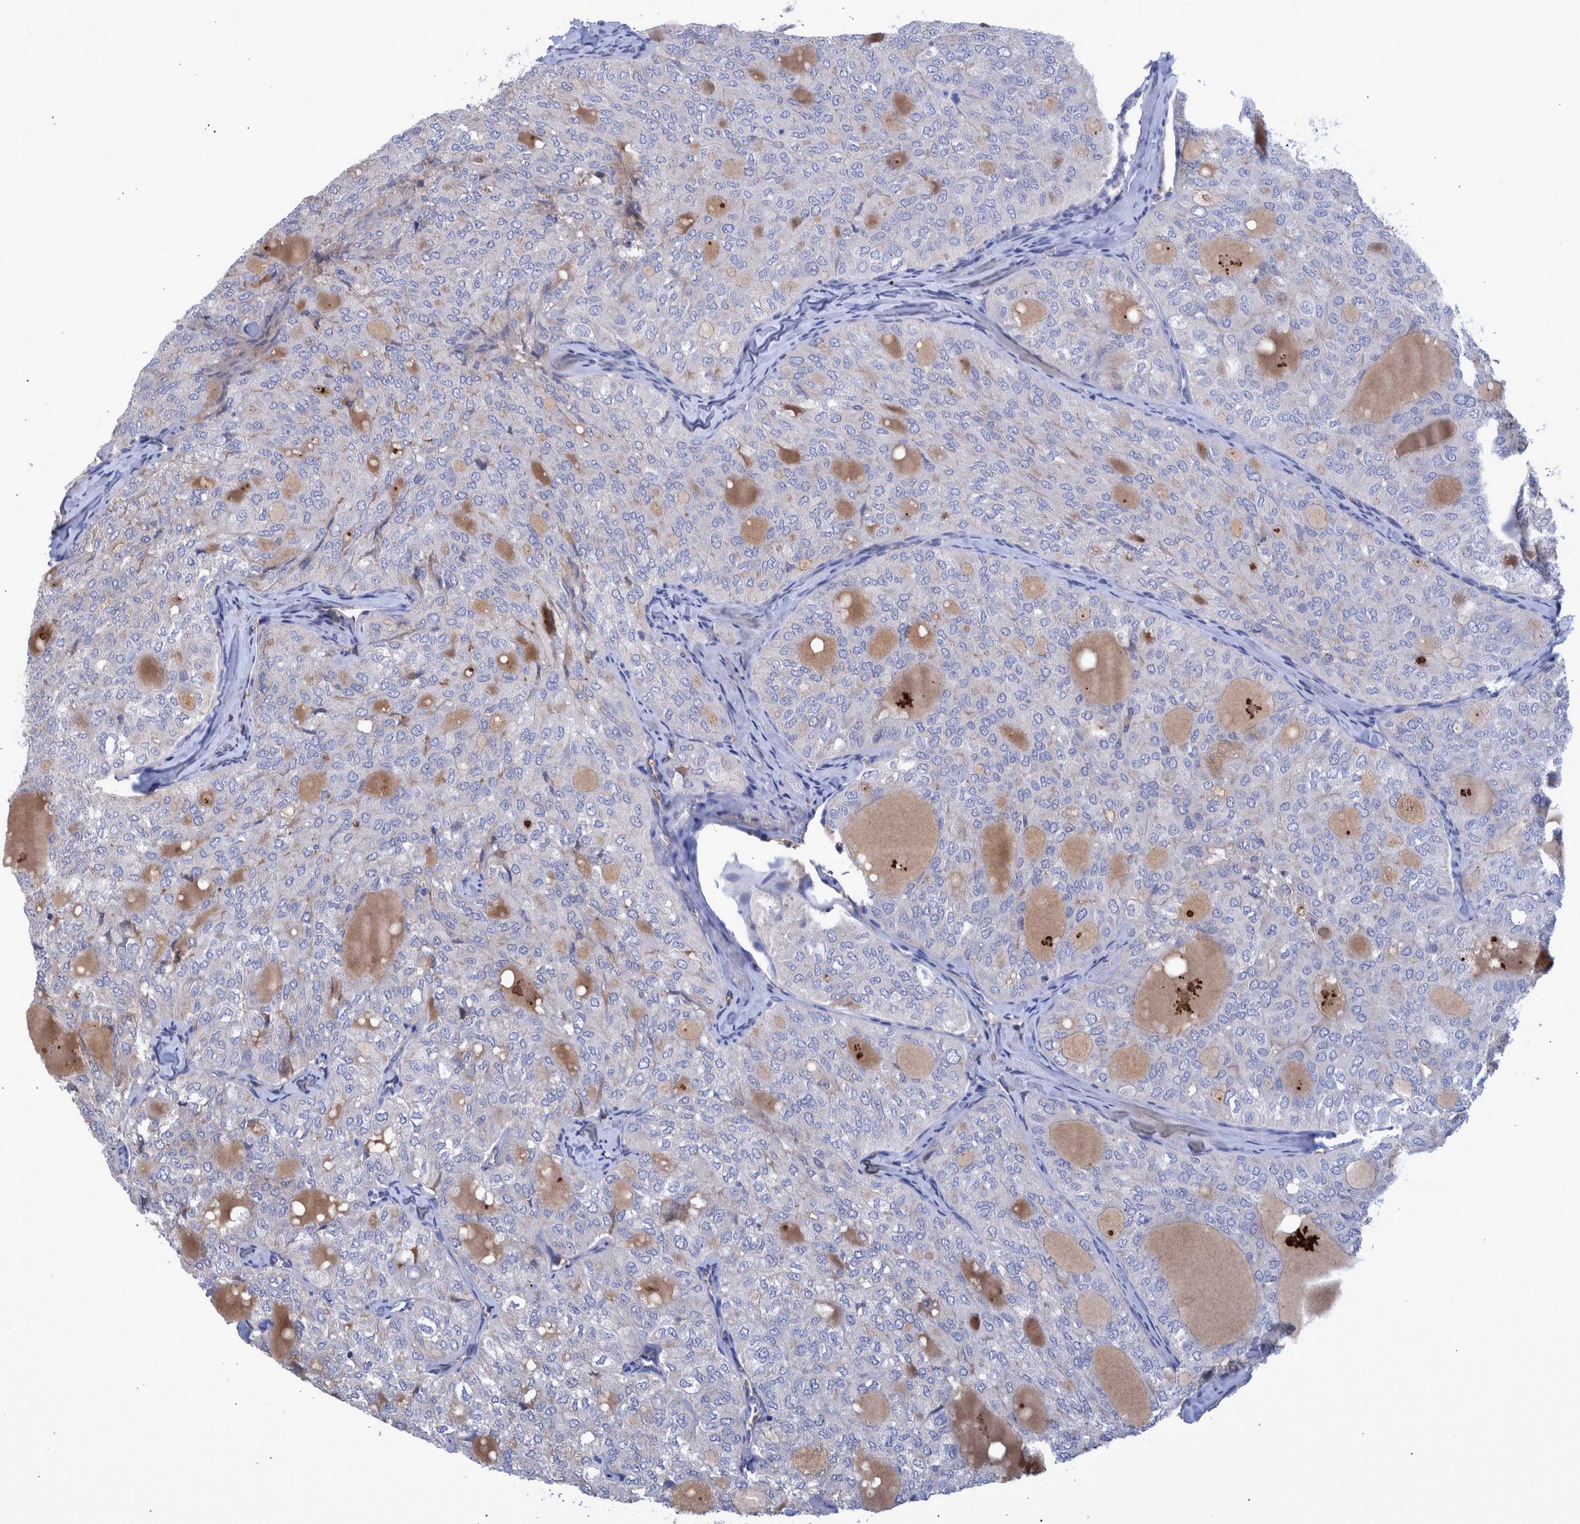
{"staining": {"intensity": "negative", "quantity": "none", "location": "none"}, "tissue": "thyroid cancer", "cell_type": "Tumor cells", "image_type": "cancer", "snomed": [{"axis": "morphology", "description": "Follicular adenoma carcinoma, NOS"}, {"axis": "topography", "description": "Thyroid gland"}], "caption": "A high-resolution histopathology image shows IHC staining of thyroid cancer, which demonstrates no significant expression in tumor cells.", "gene": "DLL4", "patient": {"sex": "male", "age": 75}}